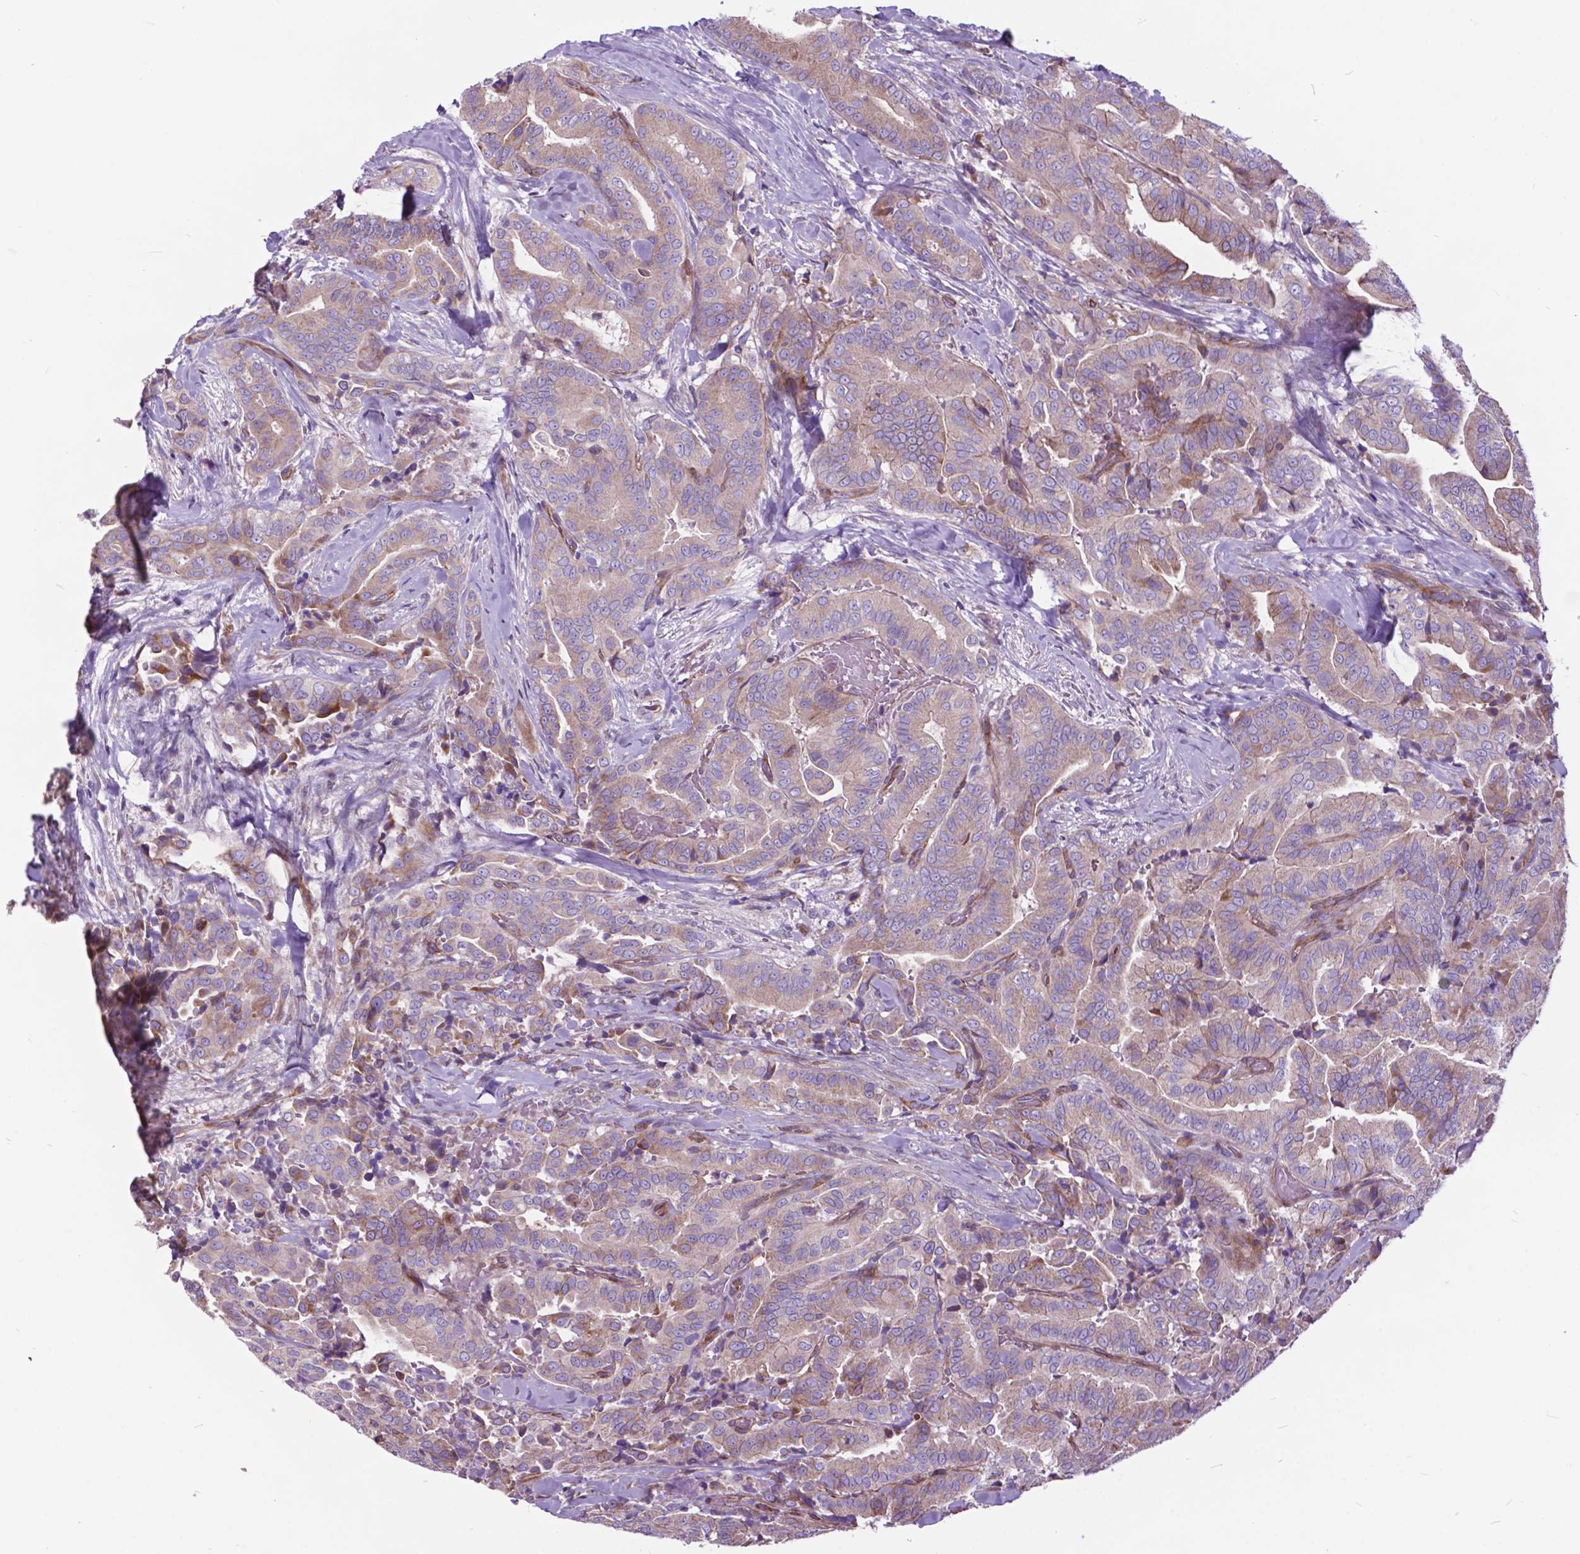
{"staining": {"intensity": "weak", "quantity": ">75%", "location": "cytoplasmic/membranous"}, "tissue": "thyroid cancer", "cell_type": "Tumor cells", "image_type": "cancer", "snomed": [{"axis": "morphology", "description": "Papillary adenocarcinoma, NOS"}, {"axis": "topography", "description": "Thyroid gland"}], "caption": "Approximately >75% of tumor cells in human papillary adenocarcinoma (thyroid) exhibit weak cytoplasmic/membranous protein expression as visualized by brown immunohistochemical staining.", "gene": "FLT4", "patient": {"sex": "male", "age": 61}}